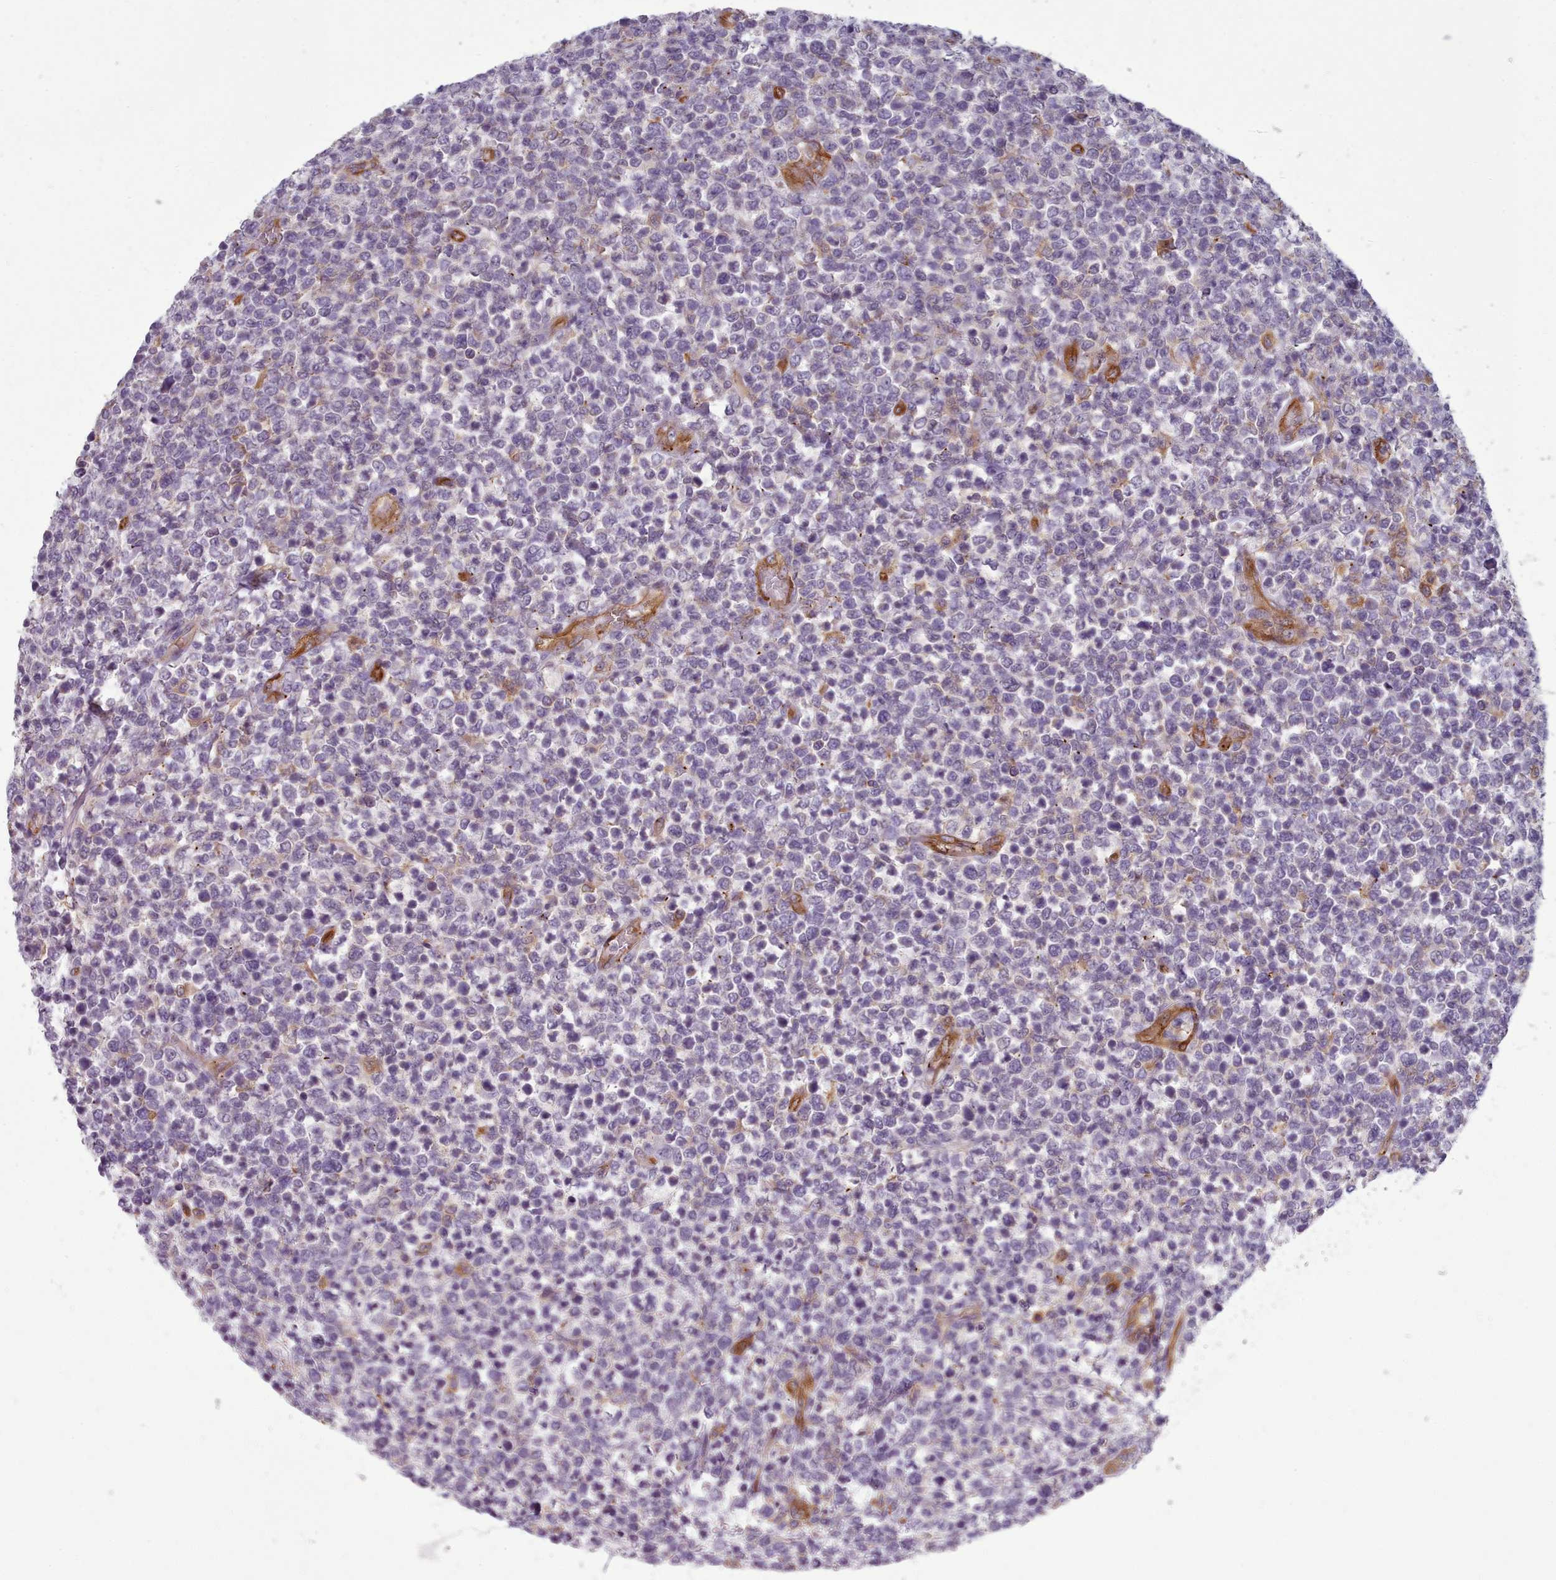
{"staining": {"intensity": "negative", "quantity": "none", "location": "none"}, "tissue": "lymphoma", "cell_type": "Tumor cells", "image_type": "cancer", "snomed": [{"axis": "morphology", "description": "Malignant lymphoma, non-Hodgkin's type, High grade"}, {"axis": "topography", "description": "Soft tissue"}], "caption": "Immunohistochemical staining of high-grade malignant lymphoma, non-Hodgkin's type exhibits no significant expression in tumor cells.", "gene": "CD300LF", "patient": {"sex": "female", "age": 56}}